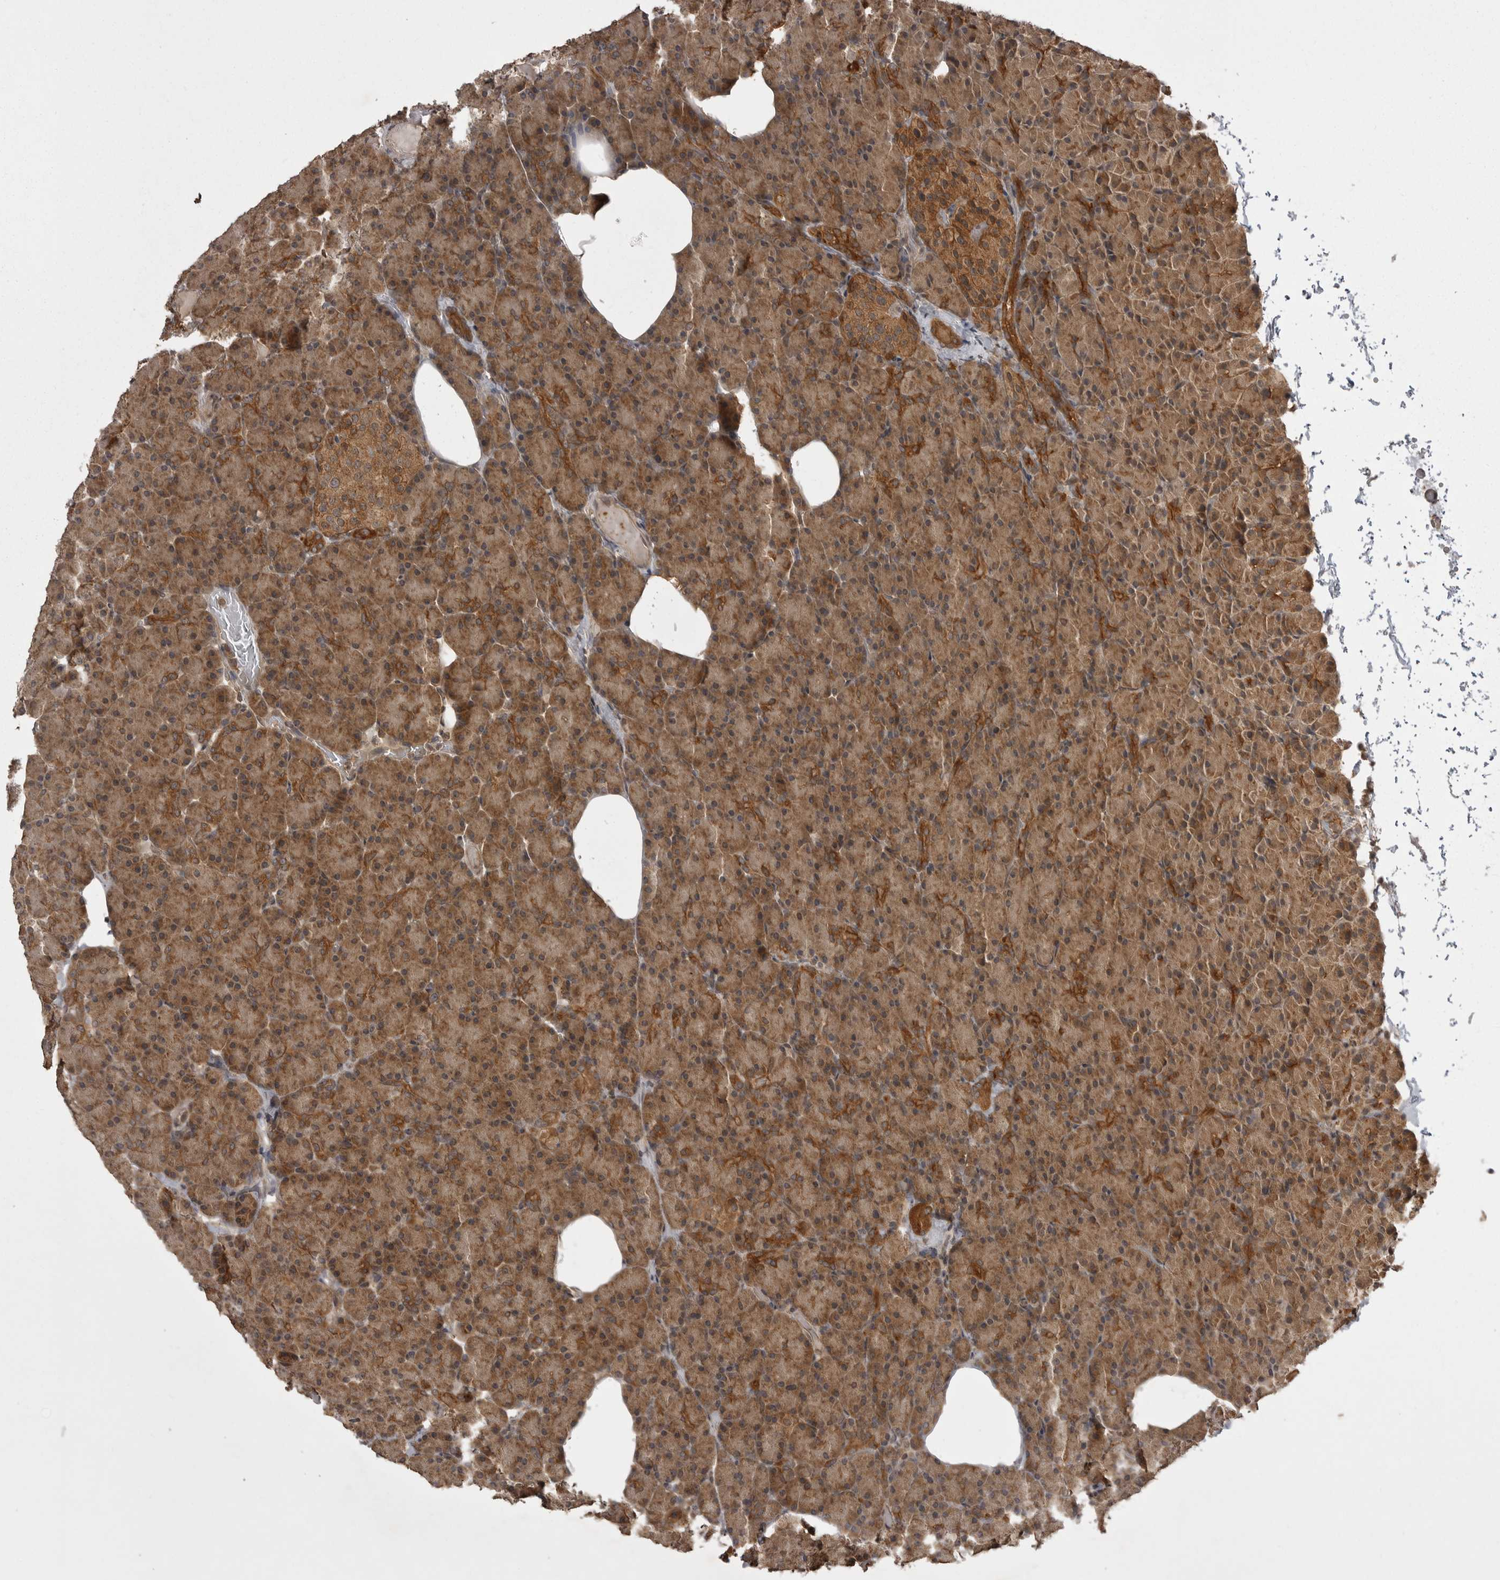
{"staining": {"intensity": "moderate", "quantity": ">75%", "location": "cytoplasmic/membranous"}, "tissue": "pancreas", "cell_type": "Exocrine glandular cells", "image_type": "normal", "snomed": [{"axis": "morphology", "description": "Normal tissue, NOS"}, {"axis": "topography", "description": "Pancreas"}], "caption": "Protein staining of normal pancreas shows moderate cytoplasmic/membranous expression in approximately >75% of exocrine glandular cells.", "gene": "STK24", "patient": {"sex": "female", "age": 43}}